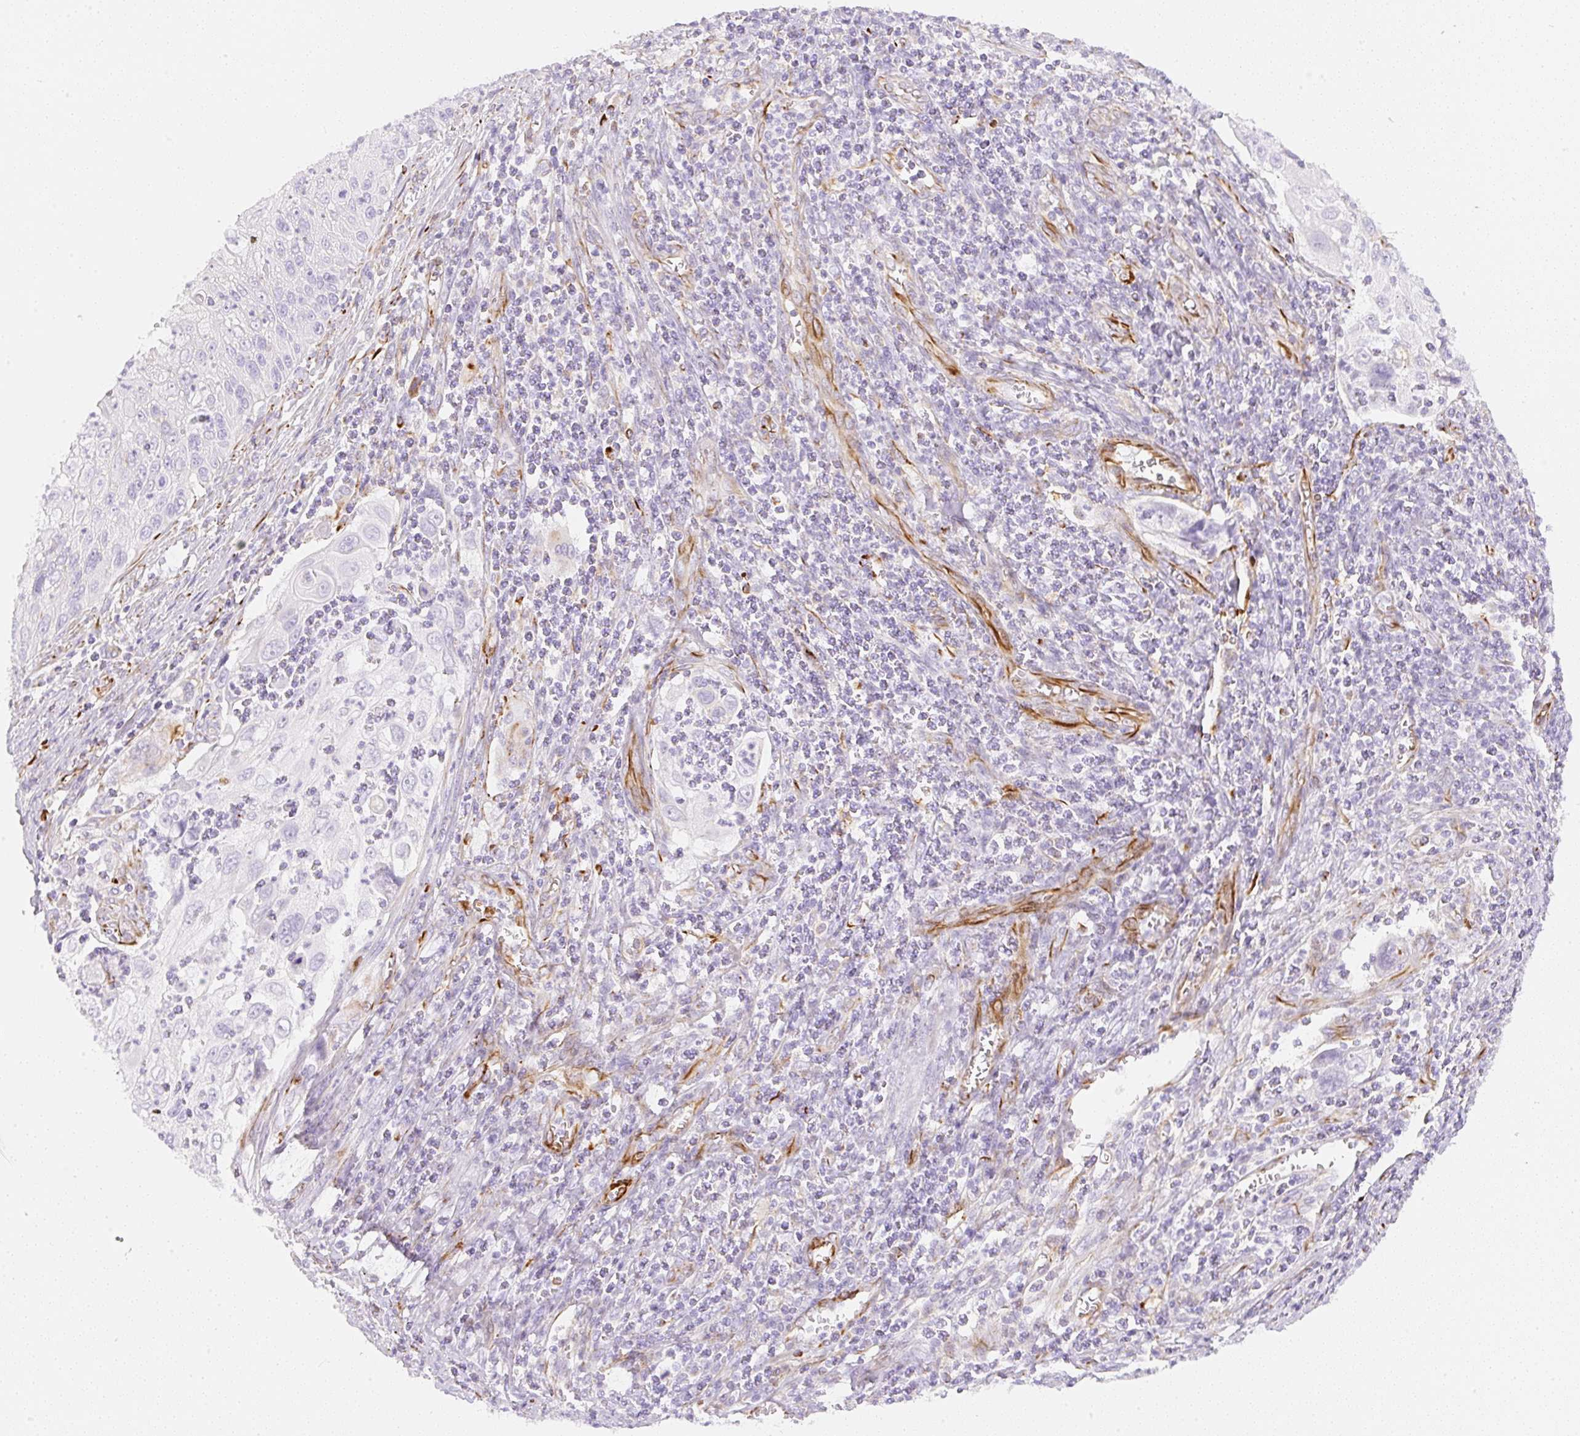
{"staining": {"intensity": "negative", "quantity": "none", "location": "none"}, "tissue": "cervical cancer", "cell_type": "Tumor cells", "image_type": "cancer", "snomed": [{"axis": "morphology", "description": "Squamous cell carcinoma, NOS"}, {"axis": "topography", "description": "Cervix"}], "caption": "Protein analysis of squamous cell carcinoma (cervical) reveals no significant positivity in tumor cells.", "gene": "ZNF689", "patient": {"sex": "female", "age": 70}}